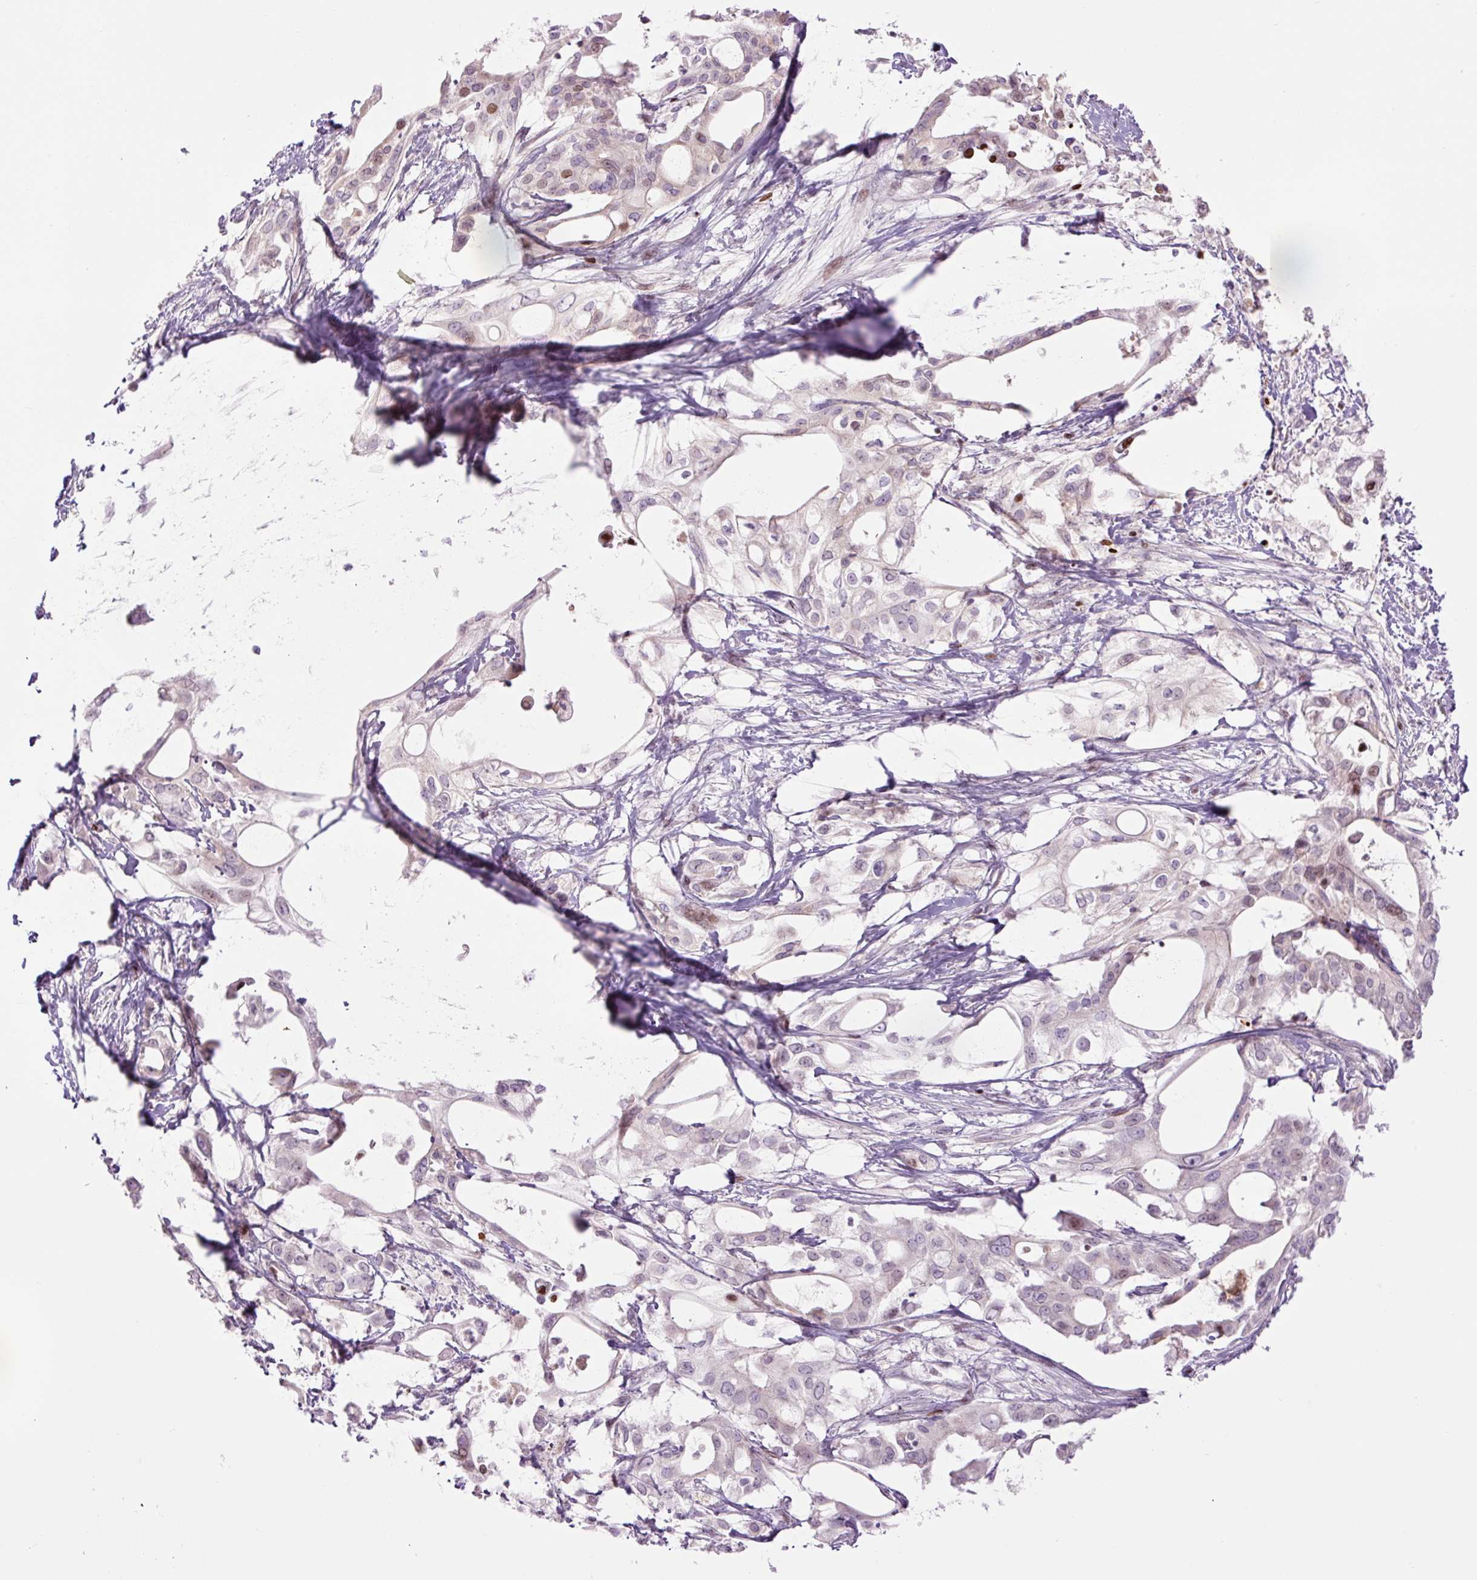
{"staining": {"intensity": "moderate", "quantity": "<25%", "location": "nuclear"}, "tissue": "pancreatic cancer", "cell_type": "Tumor cells", "image_type": "cancer", "snomed": [{"axis": "morphology", "description": "Adenocarcinoma, NOS"}, {"axis": "topography", "description": "Pancreas"}], "caption": "This histopathology image demonstrates adenocarcinoma (pancreatic) stained with immunohistochemistry (IHC) to label a protein in brown. The nuclear of tumor cells show moderate positivity for the protein. Nuclei are counter-stained blue.", "gene": "TMEM177", "patient": {"sex": "female", "age": 68}}